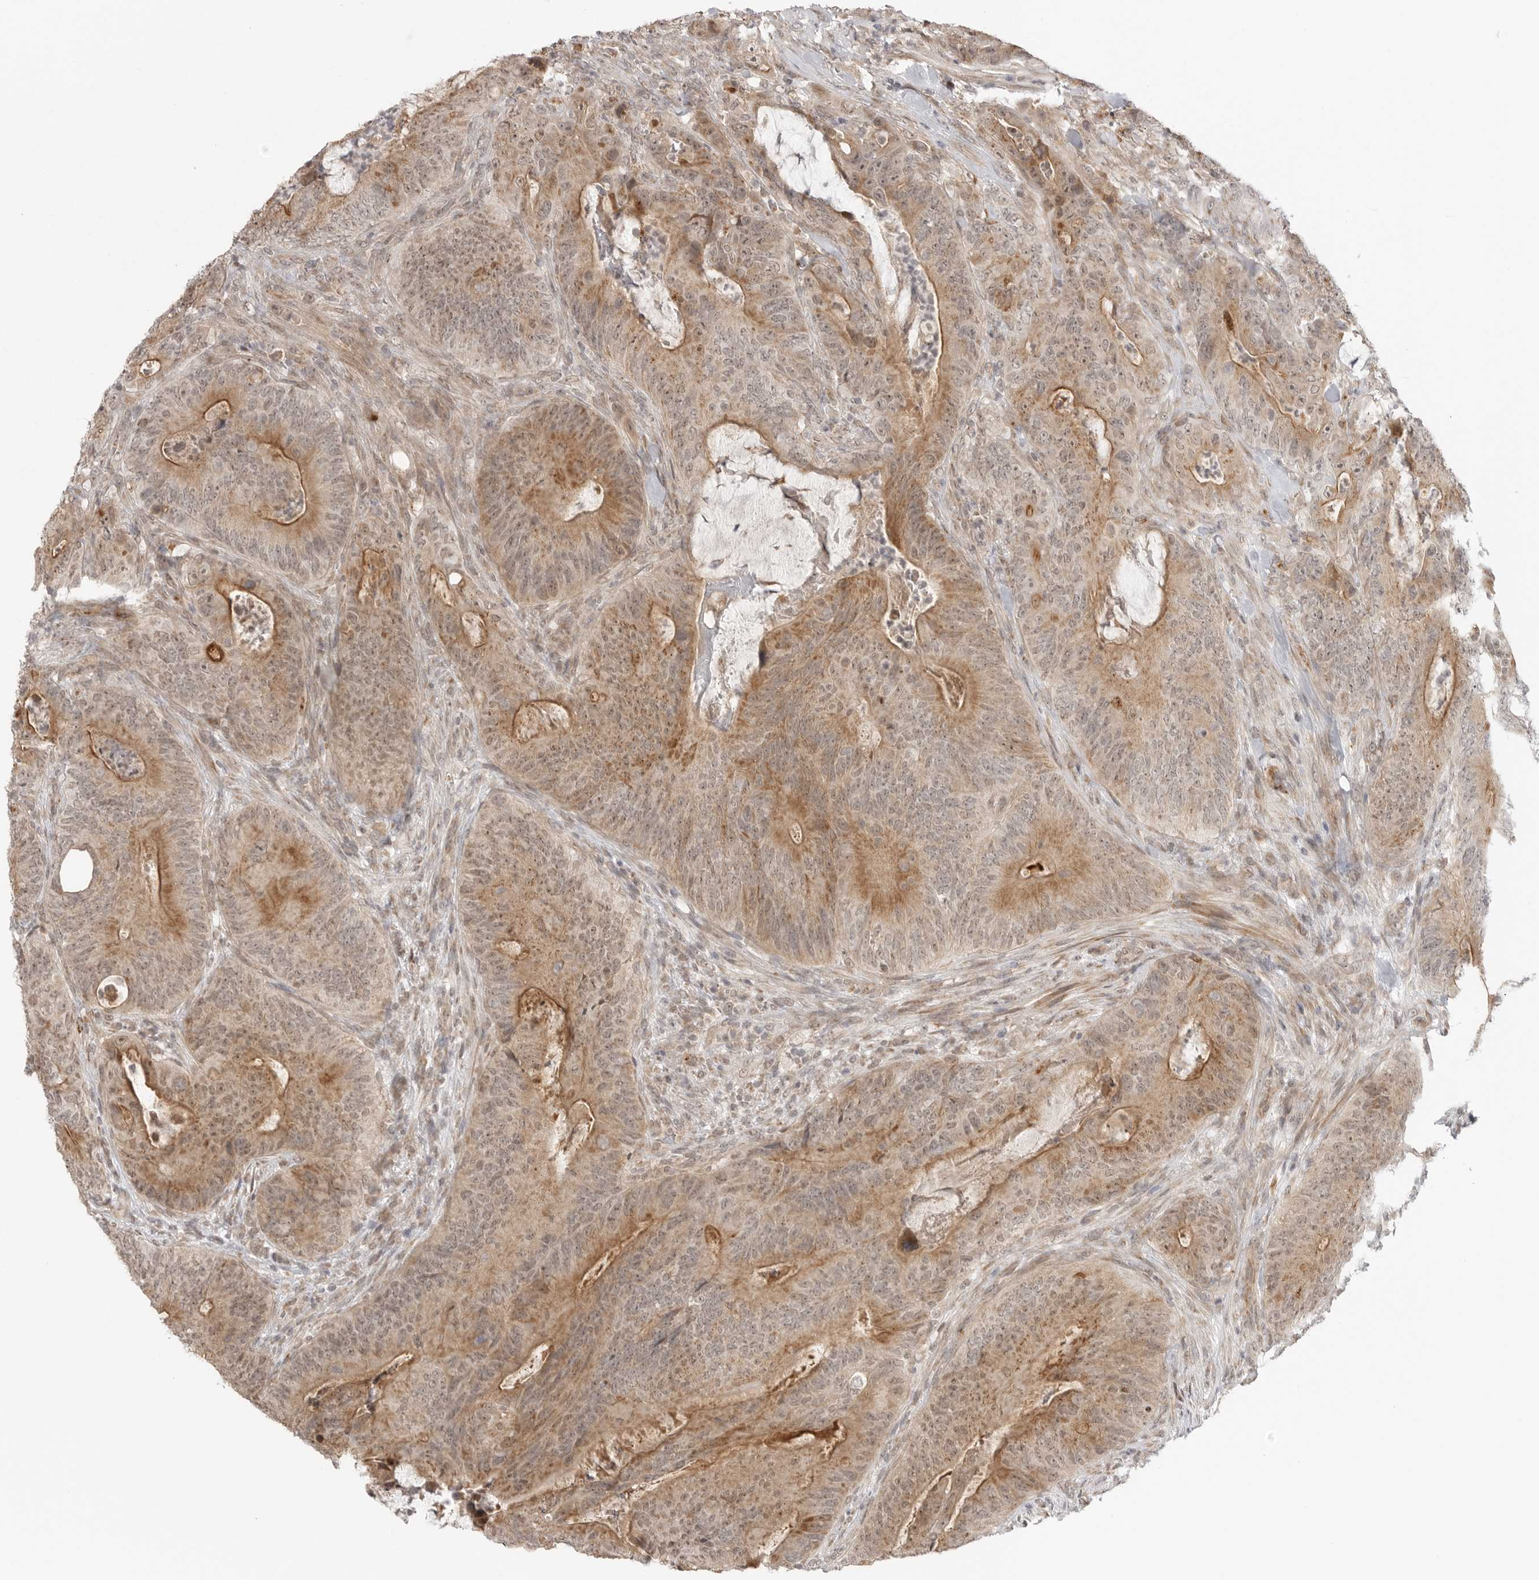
{"staining": {"intensity": "moderate", "quantity": ">75%", "location": "cytoplasmic/membranous,nuclear"}, "tissue": "colorectal cancer", "cell_type": "Tumor cells", "image_type": "cancer", "snomed": [{"axis": "morphology", "description": "Normal tissue, NOS"}, {"axis": "topography", "description": "Colon"}], "caption": "Tumor cells display medium levels of moderate cytoplasmic/membranous and nuclear staining in approximately >75% of cells in colorectal cancer.", "gene": "KALRN", "patient": {"sex": "female", "age": 82}}